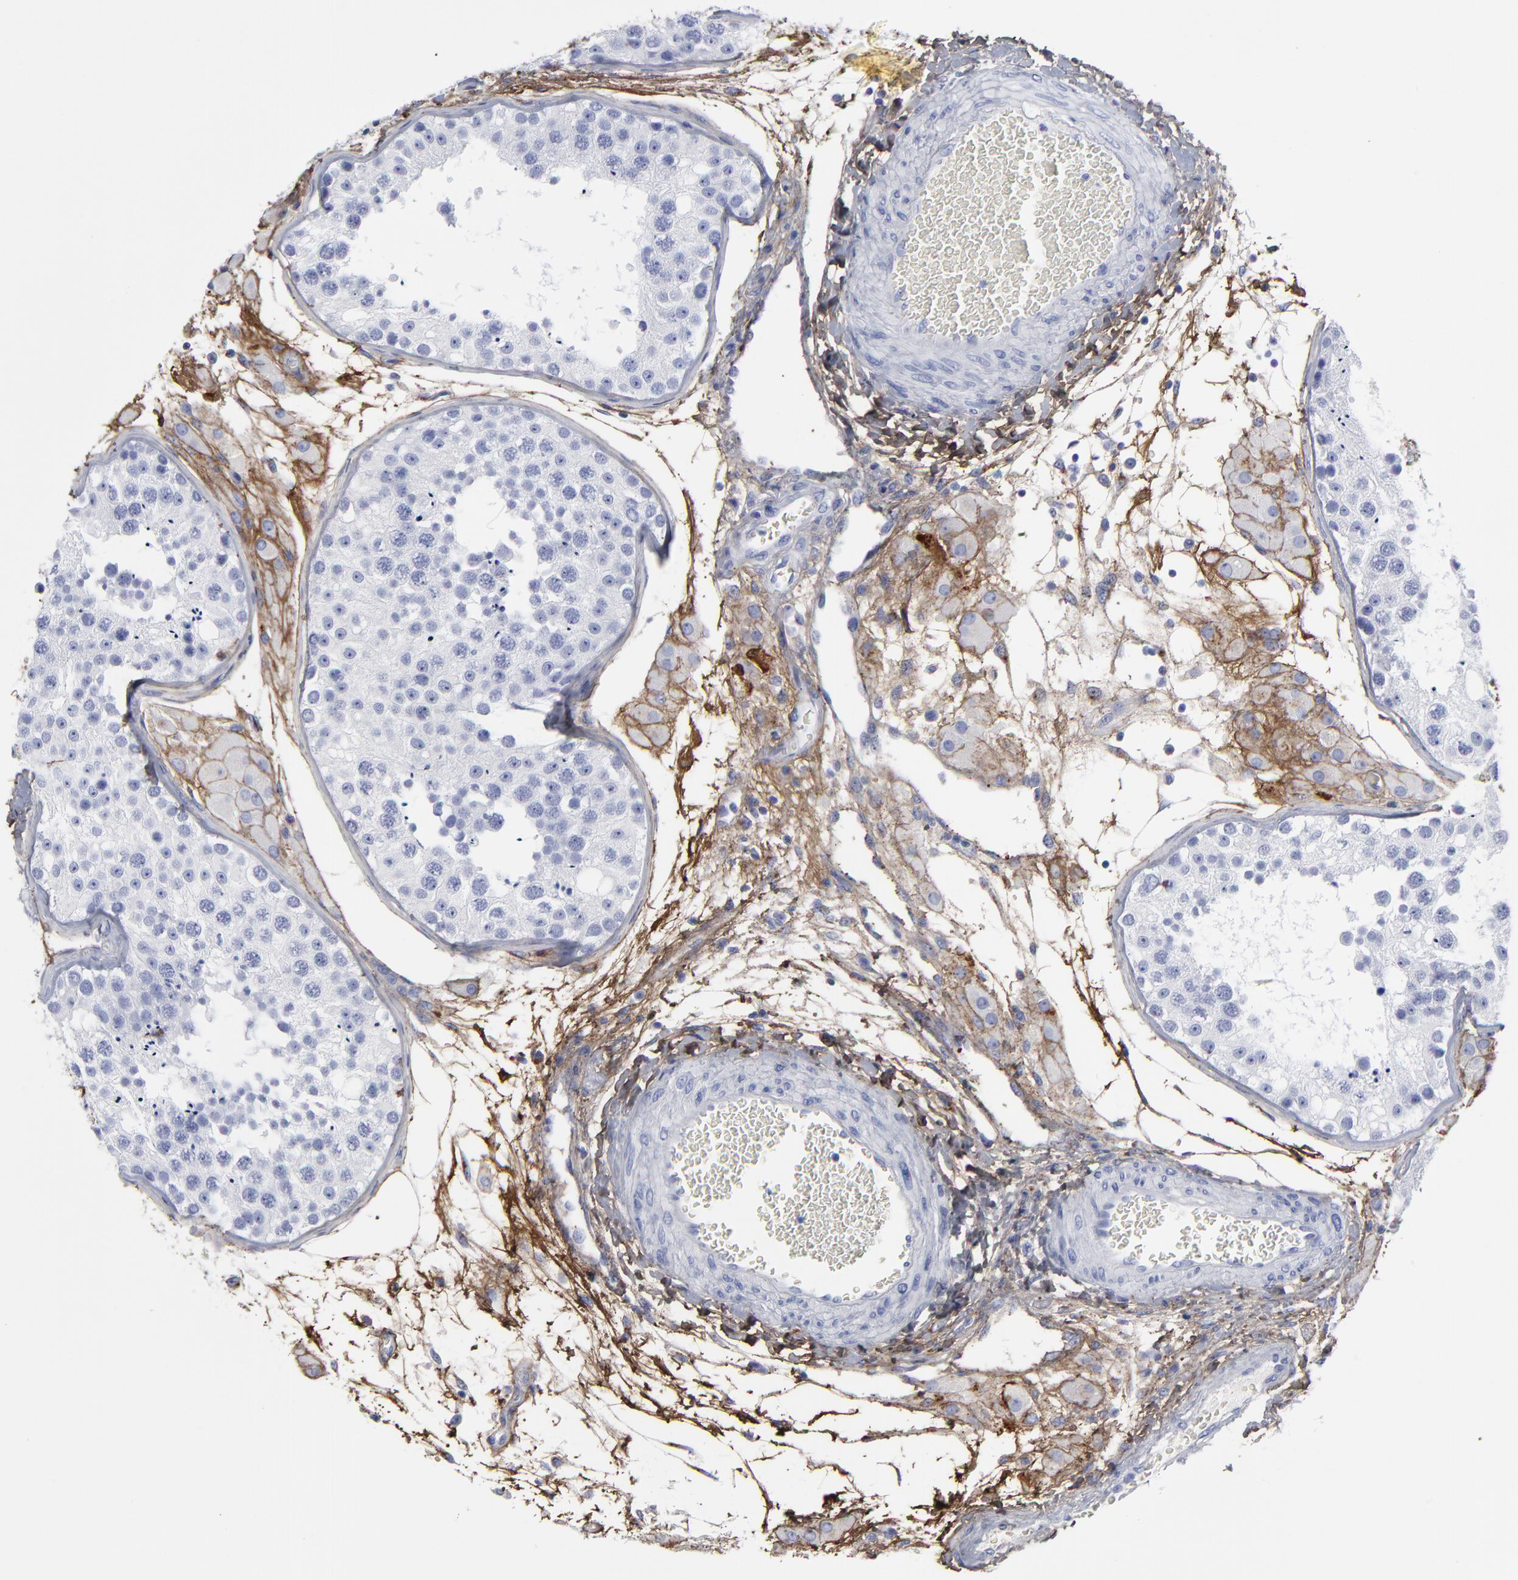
{"staining": {"intensity": "negative", "quantity": "none", "location": "none"}, "tissue": "testis", "cell_type": "Cells in seminiferous ducts", "image_type": "normal", "snomed": [{"axis": "morphology", "description": "Normal tissue, NOS"}, {"axis": "topography", "description": "Testis"}], "caption": "Immunohistochemistry (IHC) of benign testis reveals no staining in cells in seminiferous ducts.", "gene": "DCN", "patient": {"sex": "male", "age": 26}}